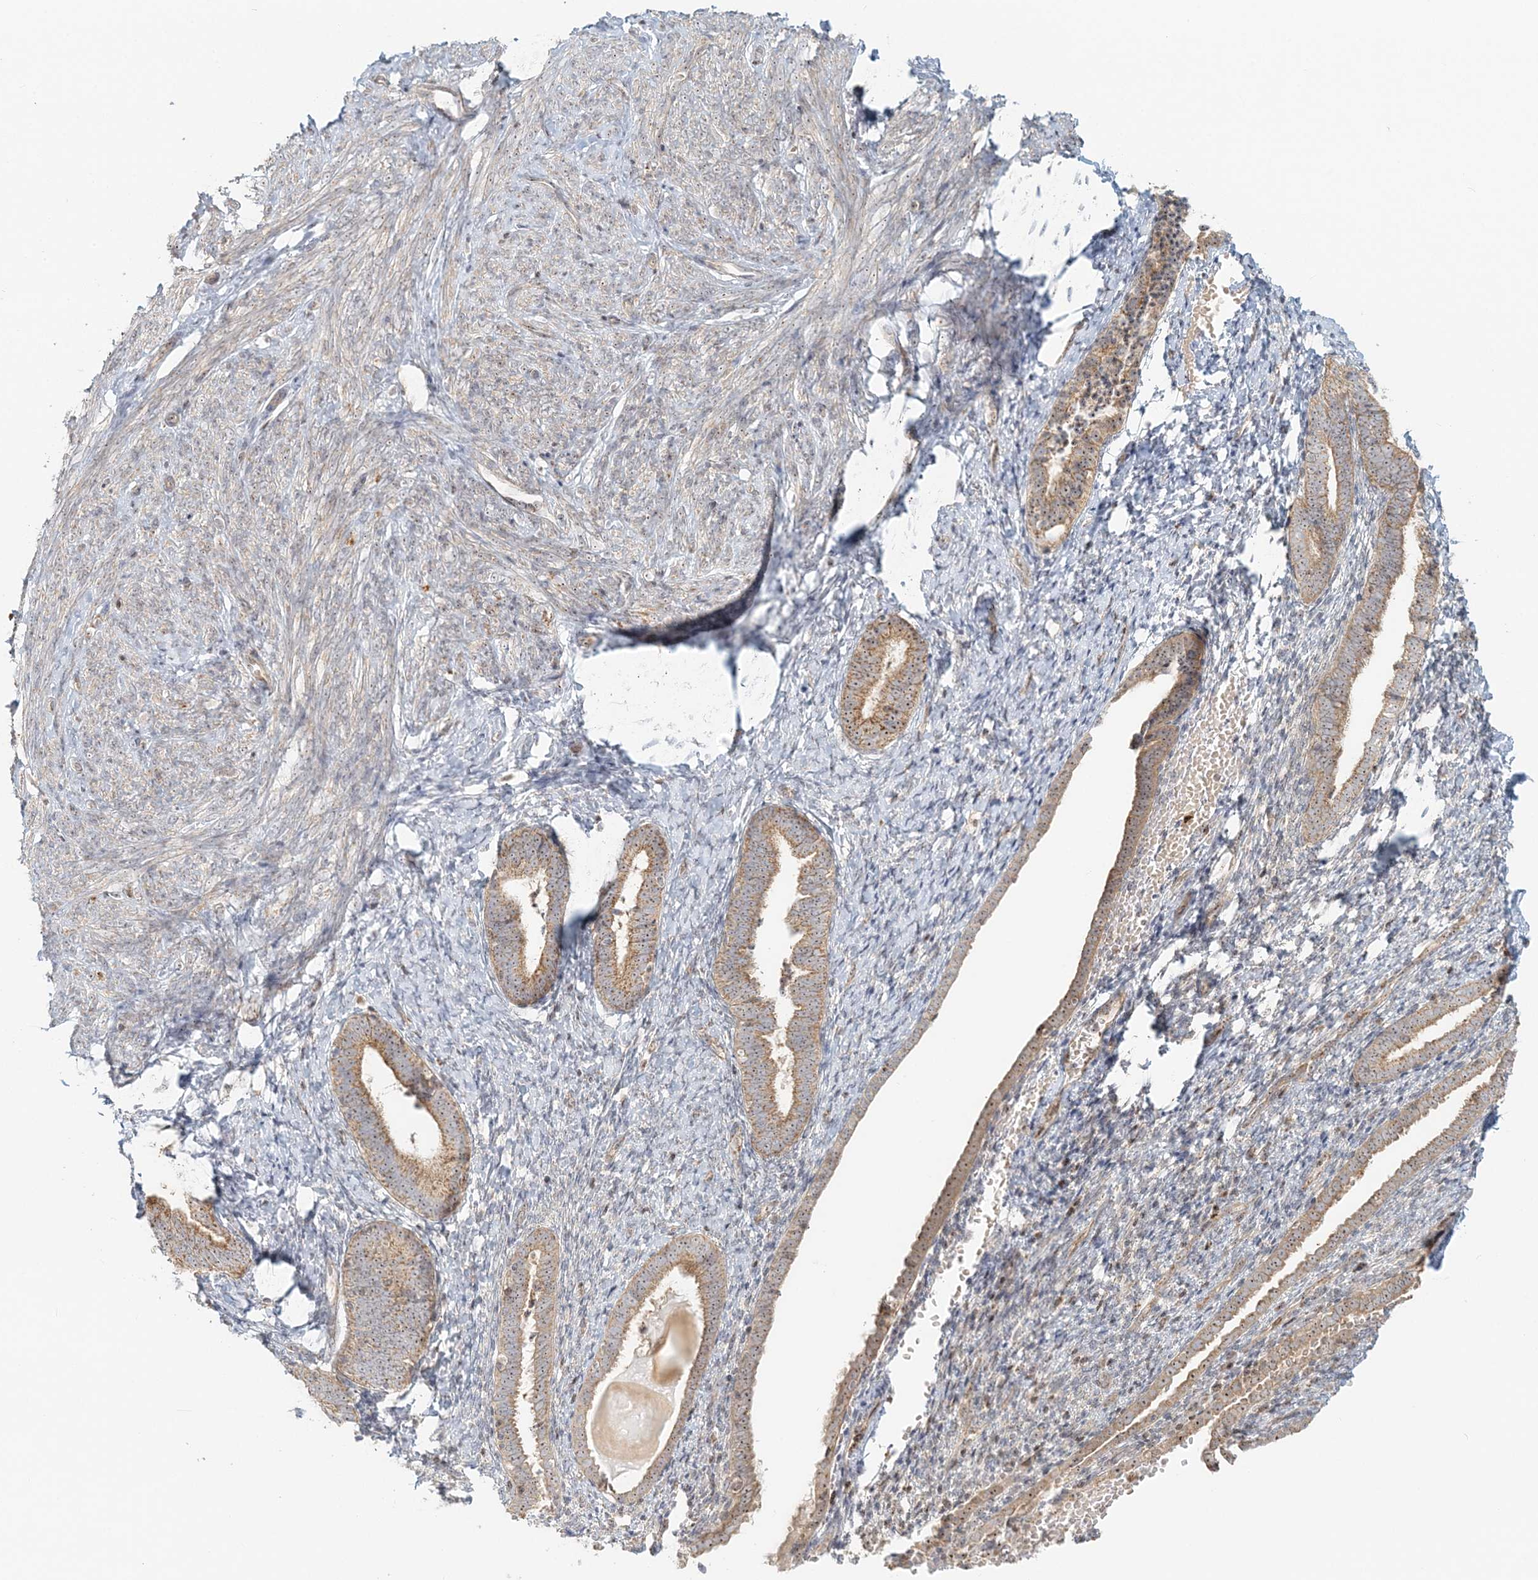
{"staining": {"intensity": "weak", "quantity": "25%-75%", "location": "nuclear"}, "tissue": "endometrium", "cell_type": "Cells in endometrial stroma", "image_type": "normal", "snomed": [{"axis": "morphology", "description": "Normal tissue, NOS"}, {"axis": "topography", "description": "Endometrium"}], "caption": "A high-resolution histopathology image shows immunohistochemistry (IHC) staining of normal endometrium, which displays weak nuclear staining in approximately 25%-75% of cells in endometrial stroma.", "gene": "UBE2F", "patient": {"sex": "female", "age": 72}}